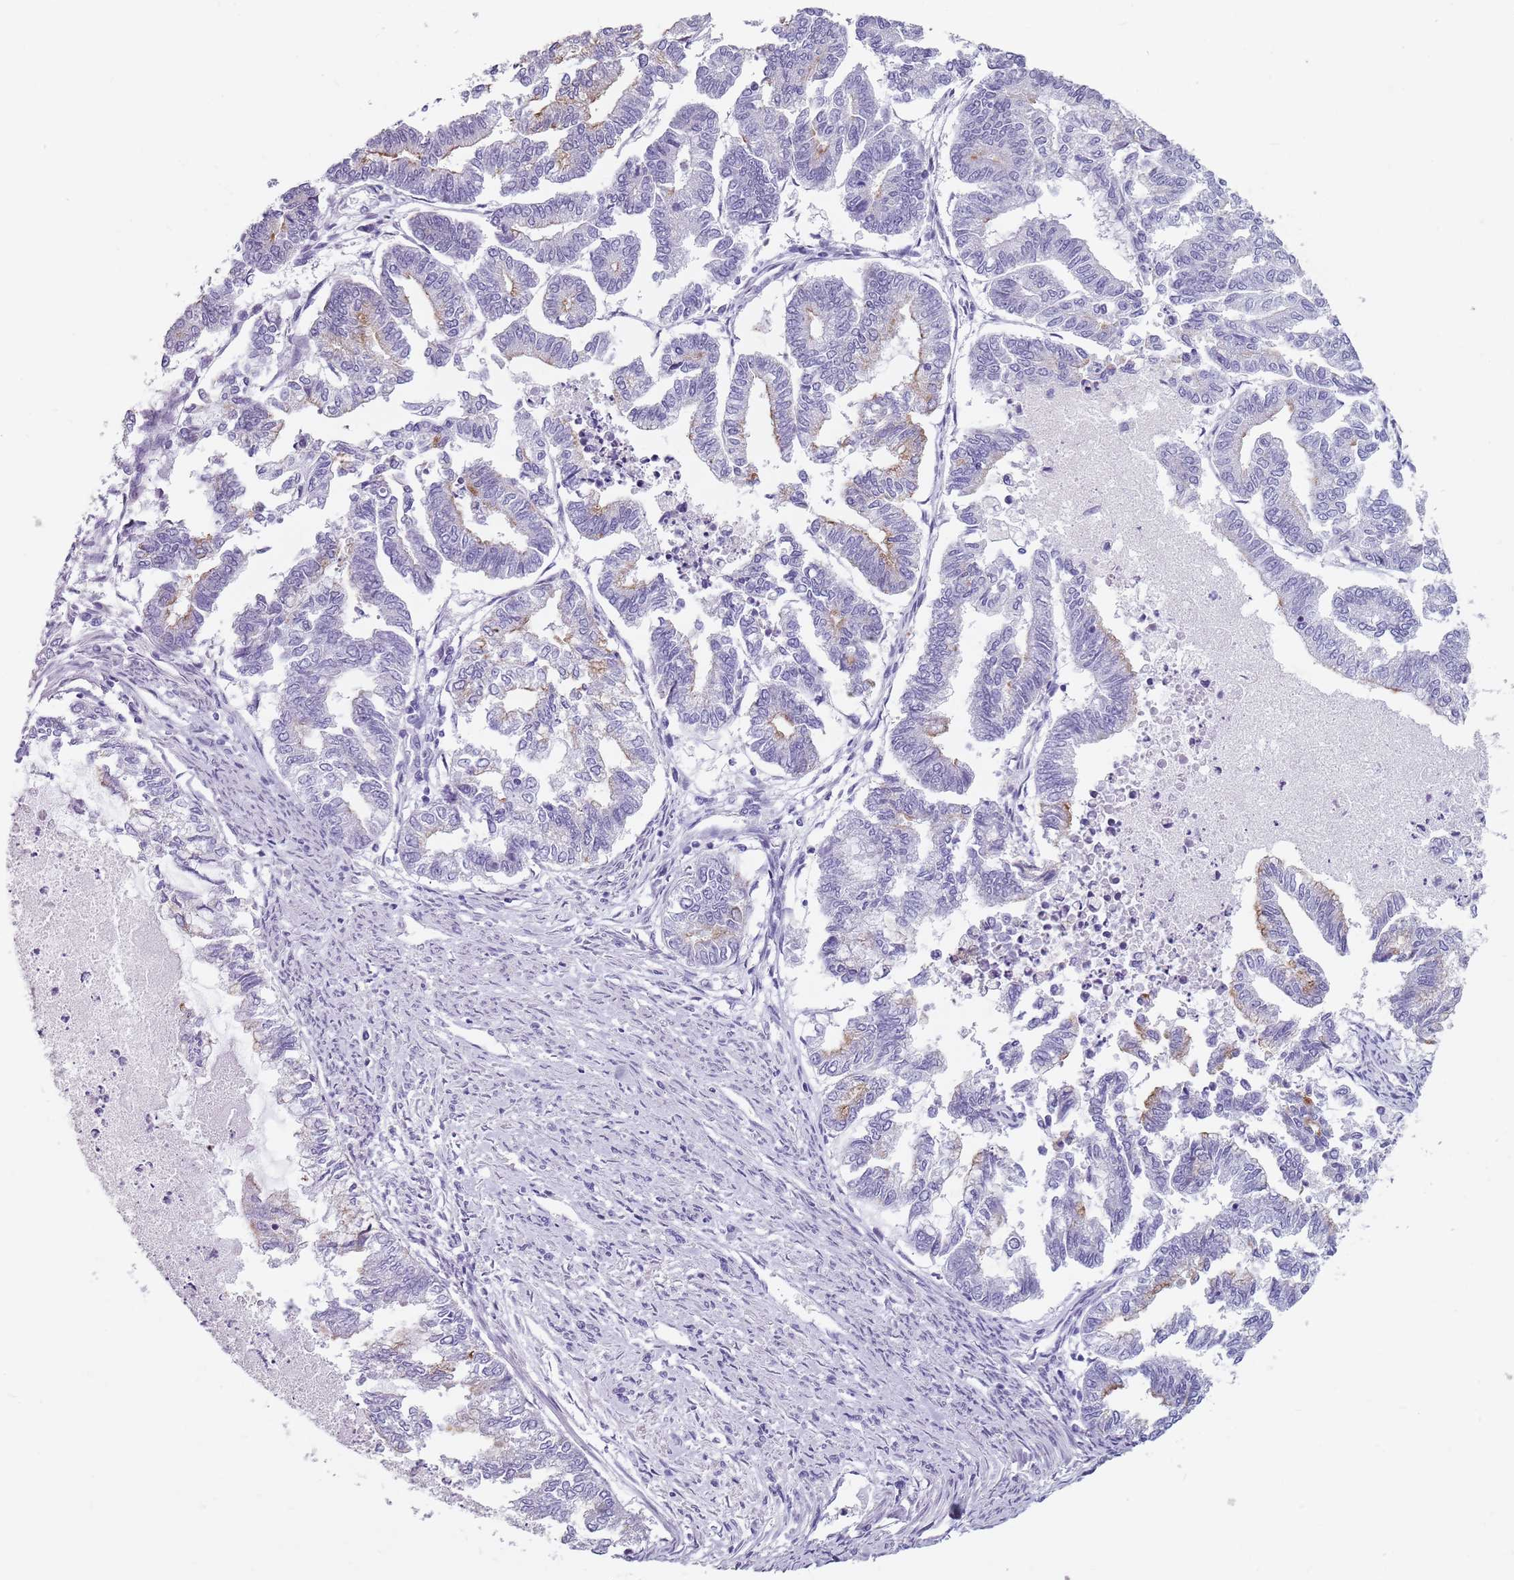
{"staining": {"intensity": "moderate", "quantity": "<25%", "location": "cytoplasmic/membranous"}, "tissue": "endometrial cancer", "cell_type": "Tumor cells", "image_type": "cancer", "snomed": [{"axis": "morphology", "description": "Adenocarcinoma, NOS"}, {"axis": "topography", "description": "Endometrium"}], "caption": "Protein expression analysis of endometrial cancer reveals moderate cytoplasmic/membranous expression in approximately <25% of tumor cells.", "gene": "SPESP1", "patient": {"sex": "female", "age": 79}}